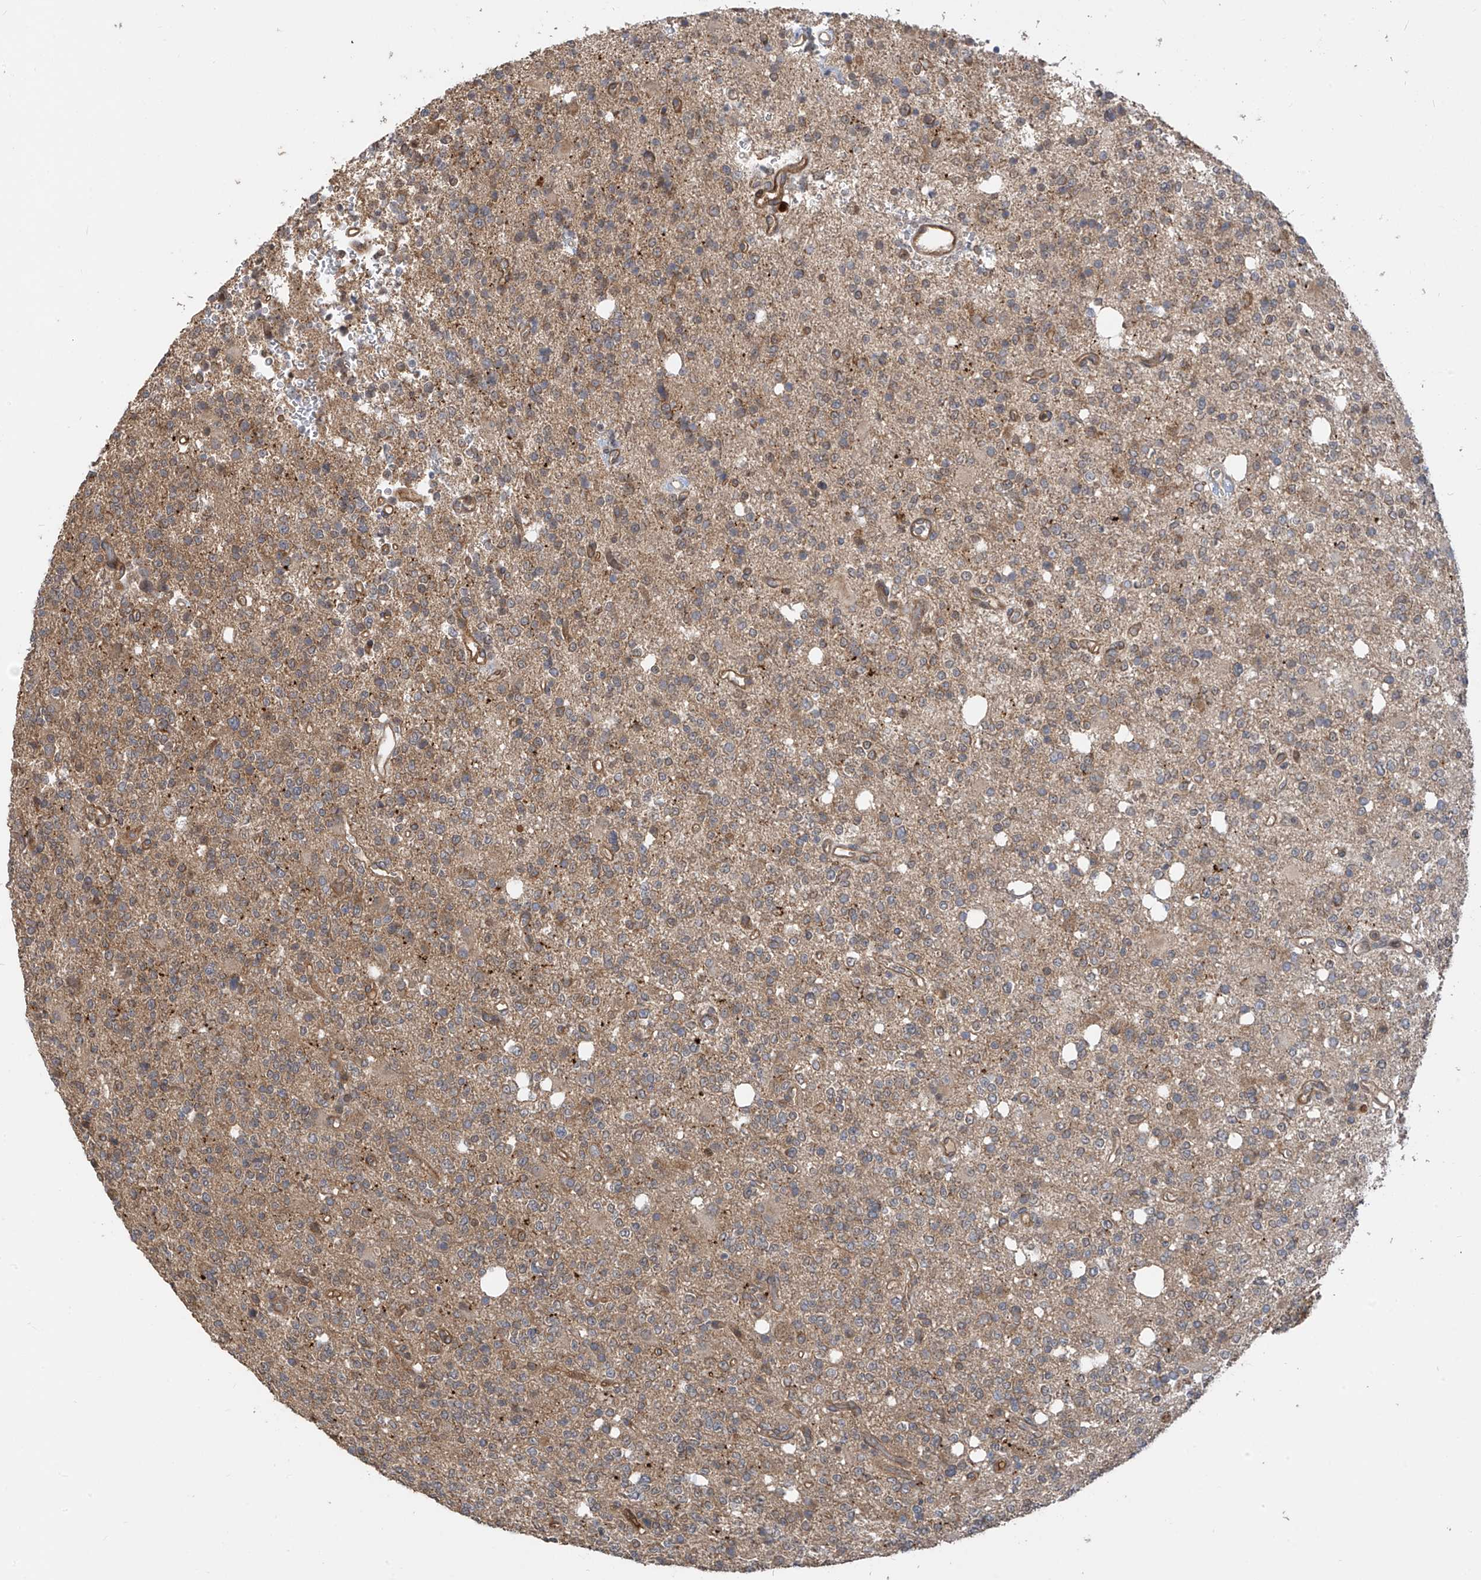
{"staining": {"intensity": "weak", "quantity": "<25%", "location": "cytoplasmic/membranous"}, "tissue": "glioma", "cell_type": "Tumor cells", "image_type": "cancer", "snomed": [{"axis": "morphology", "description": "Glioma, malignant, High grade"}, {"axis": "topography", "description": "Brain"}], "caption": "There is no significant expression in tumor cells of malignant glioma (high-grade).", "gene": "ATAD2B", "patient": {"sex": "female", "age": 62}}